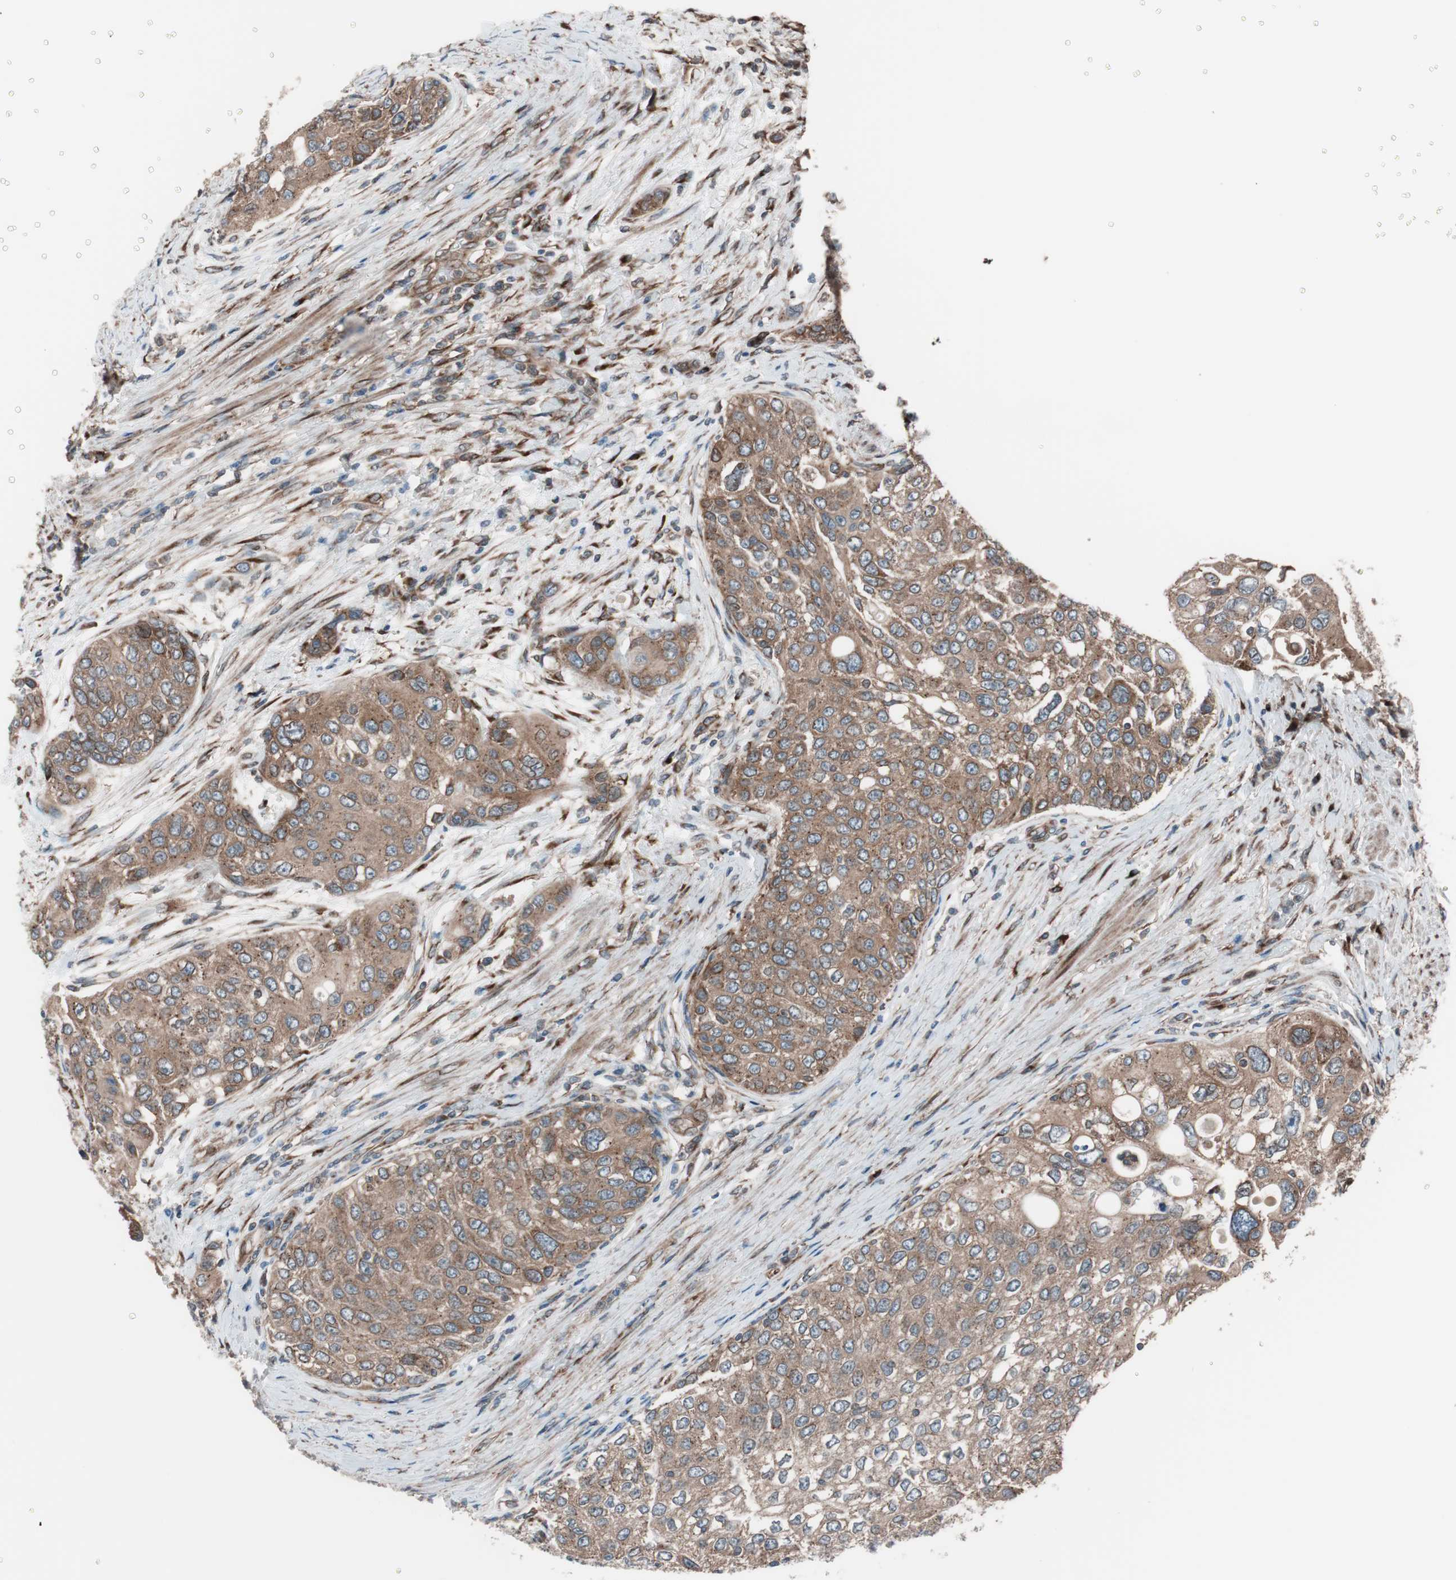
{"staining": {"intensity": "moderate", "quantity": ">75%", "location": "cytoplasmic/membranous"}, "tissue": "urothelial cancer", "cell_type": "Tumor cells", "image_type": "cancer", "snomed": [{"axis": "morphology", "description": "Urothelial carcinoma, High grade"}, {"axis": "topography", "description": "Urinary bladder"}], "caption": "Immunohistochemical staining of human urothelial carcinoma (high-grade) reveals moderate cytoplasmic/membranous protein expression in approximately >75% of tumor cells.", "gene": "SEC31A", "patient": {"sex": "female", "age": 56}}